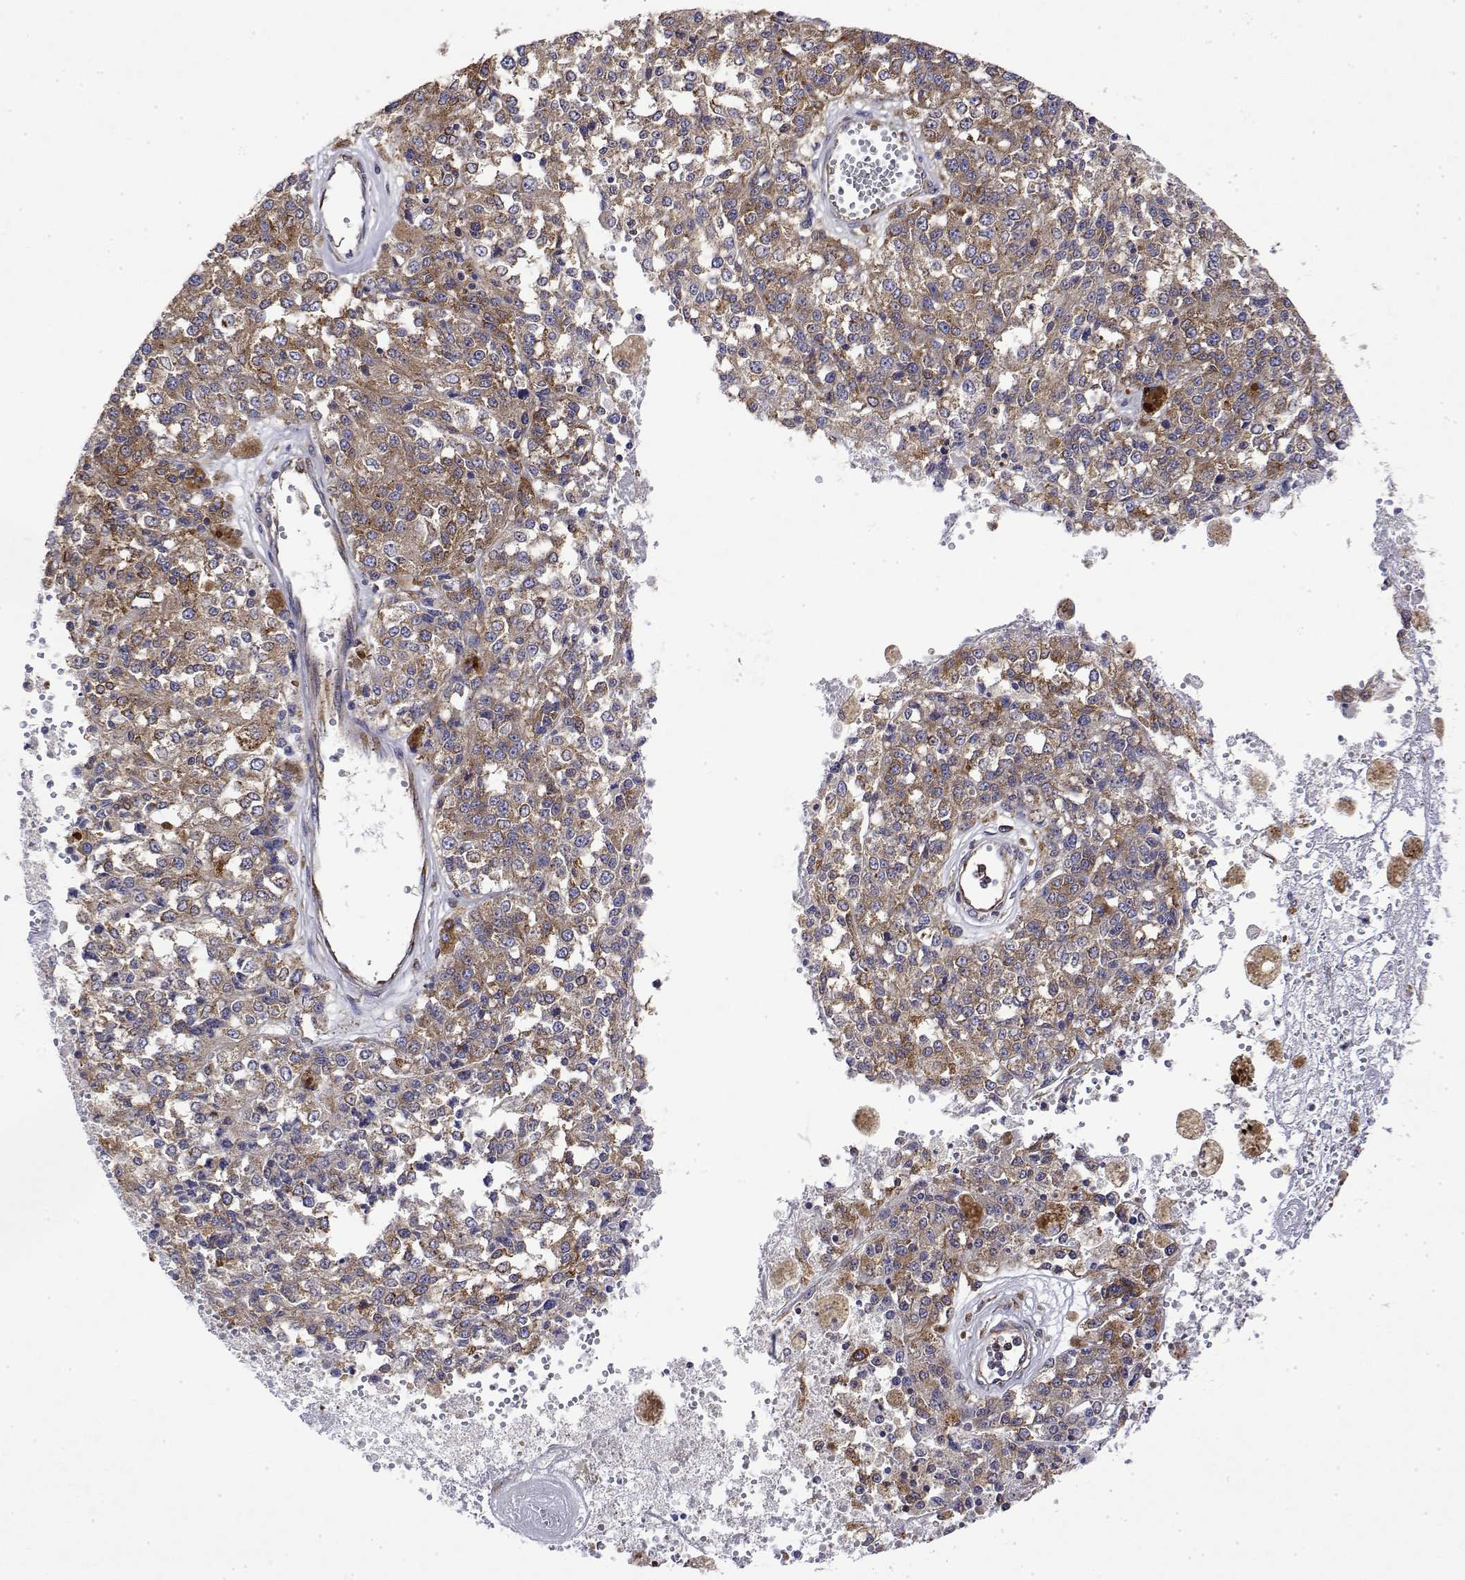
{"staining": {"intensity": "weak", "quantity": ">75%", "location": "cytoplasmic/membranous"}, "tissue": "melanoma", "cell_type": "Tumor cells", "image_type": "cancer", "snomed": [{"axis": "morphology", "description": "Malignant melanoma, Metastatic site"}, {"axis": "topography", "description": "Lymph node"}], "caption": "Protein expression analysis of human malignant melanoma (metastatic site) reveals weak cytoplasmic/membranous staining in approximately >75% of tumor cells. (DAB IHC with brightfield microscopy, high magnification).", "gene": "EEF1G", "patient": {"sex": "female", "age": 64}}